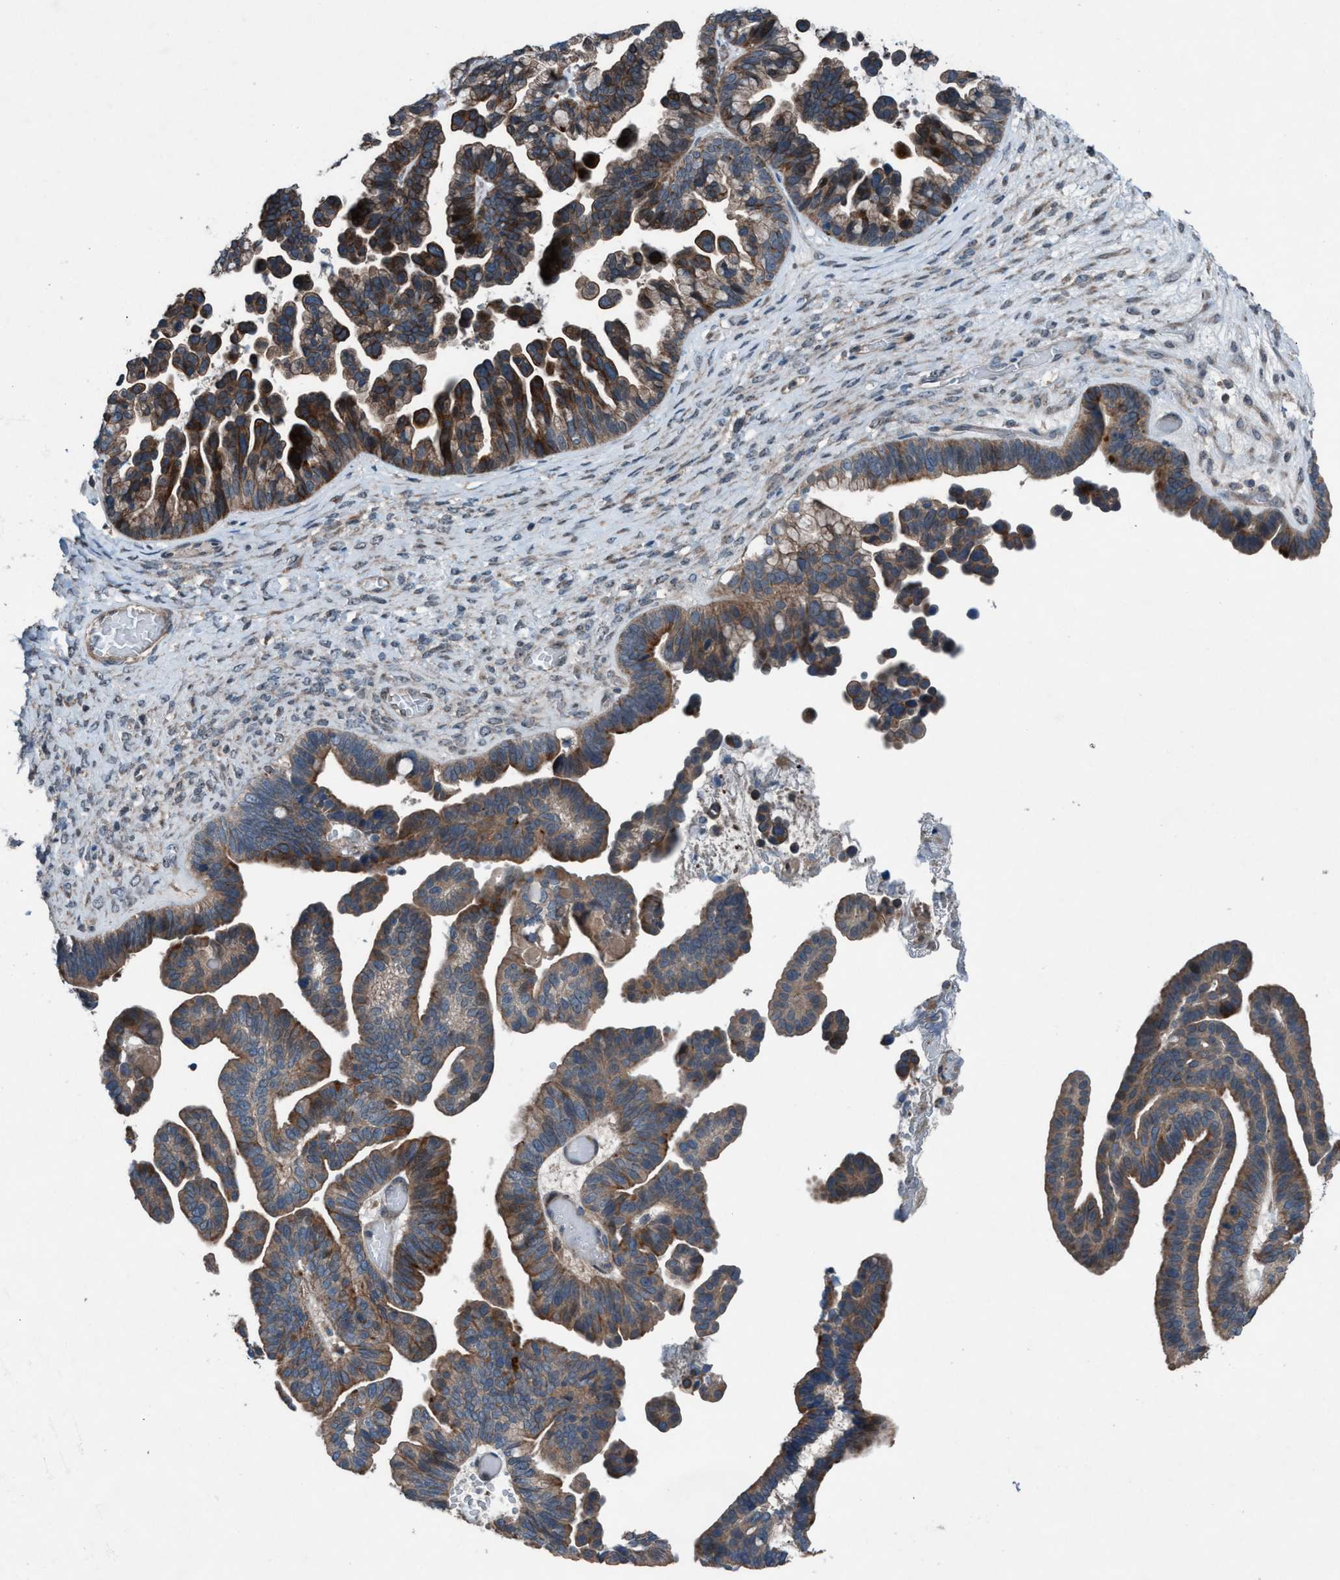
{"staining": {"intensity": "moderate", "quantity": ">75%", "location": "cytoplasmic/membranous"}, "tissue": "ovarian cancer", "cell_type": "Tumor cells", "image_type": "cancer", "snomed": [{"axis": "morphology", "description": "Cystadenocarcinoma, serous, NOS"}, {"axis": "topography", "description": "Ovary"}], "caption": "Ovarian serous cystadenocarcinoma was stained to show a protein in brown. There is medium levels of moderate cytoplasmic/membranous staining in about >75% of tumor cells. Using DAB (brown) and hematoxylin (blue) stains, captured at high magnification using brightfield microscopy.", "gene": "NISCH", "patient": {"sex": "female", "age": 56}}